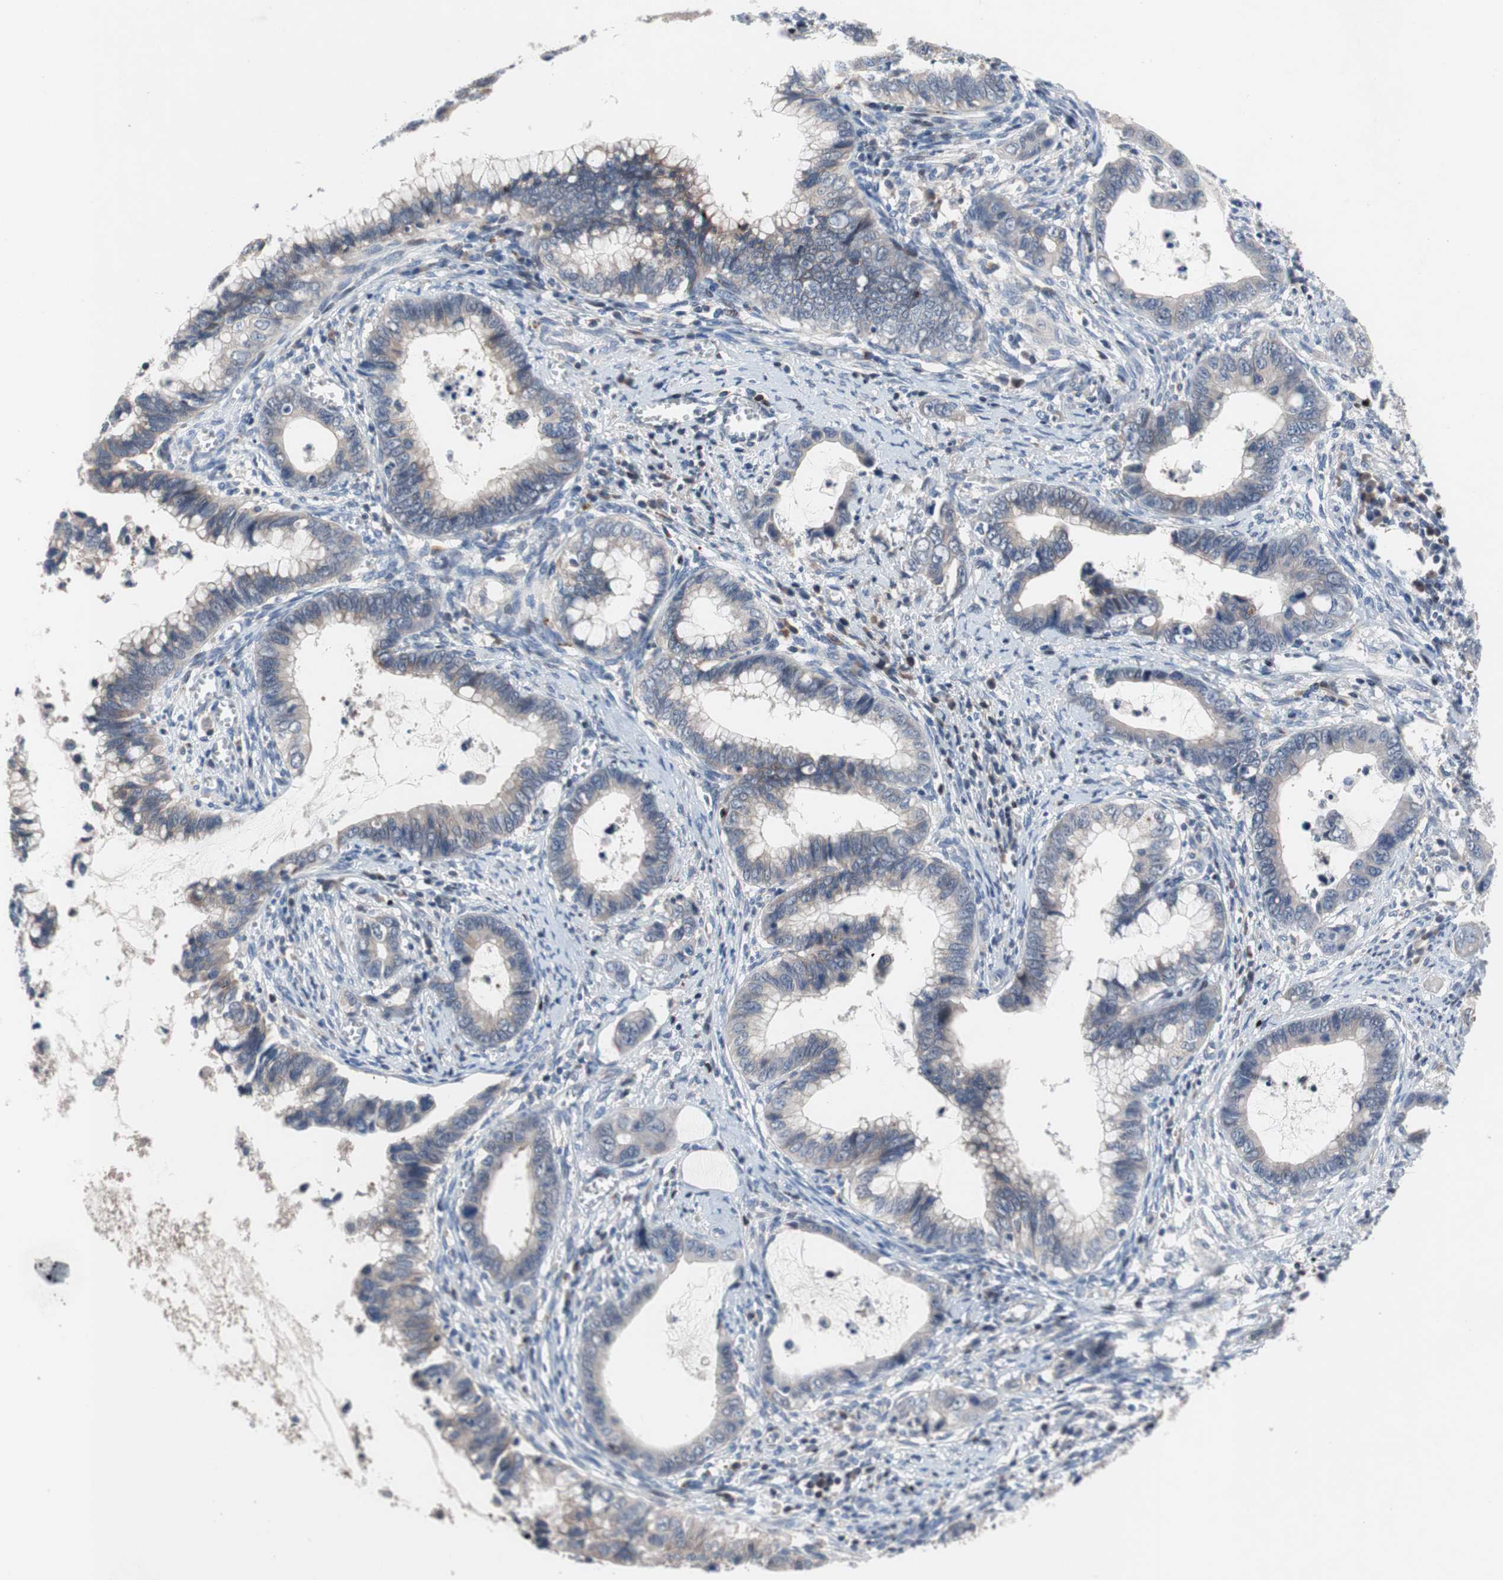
{"staining": {"intensity": "weak", "quantity": "25%-75%", "location": "cytoplasmic/membranous"}, "tissue": "cervical cancer", "cell_type": "Tumor cells", "image_type": "cancer", "snomed": [{"axis": "morphology", "description": "Adenocarcinoma, NOS"}, {"axis": "topography", "description": "Cervix"}], "caption": "A micrograph of human cervical cancer (adenocarcinoma) stained for a protein shows weak cytoplasmic/membranous brown staining in tumor cells.", "gene": "MUTYH", "patient": {"sex": "female", "age": 44}}